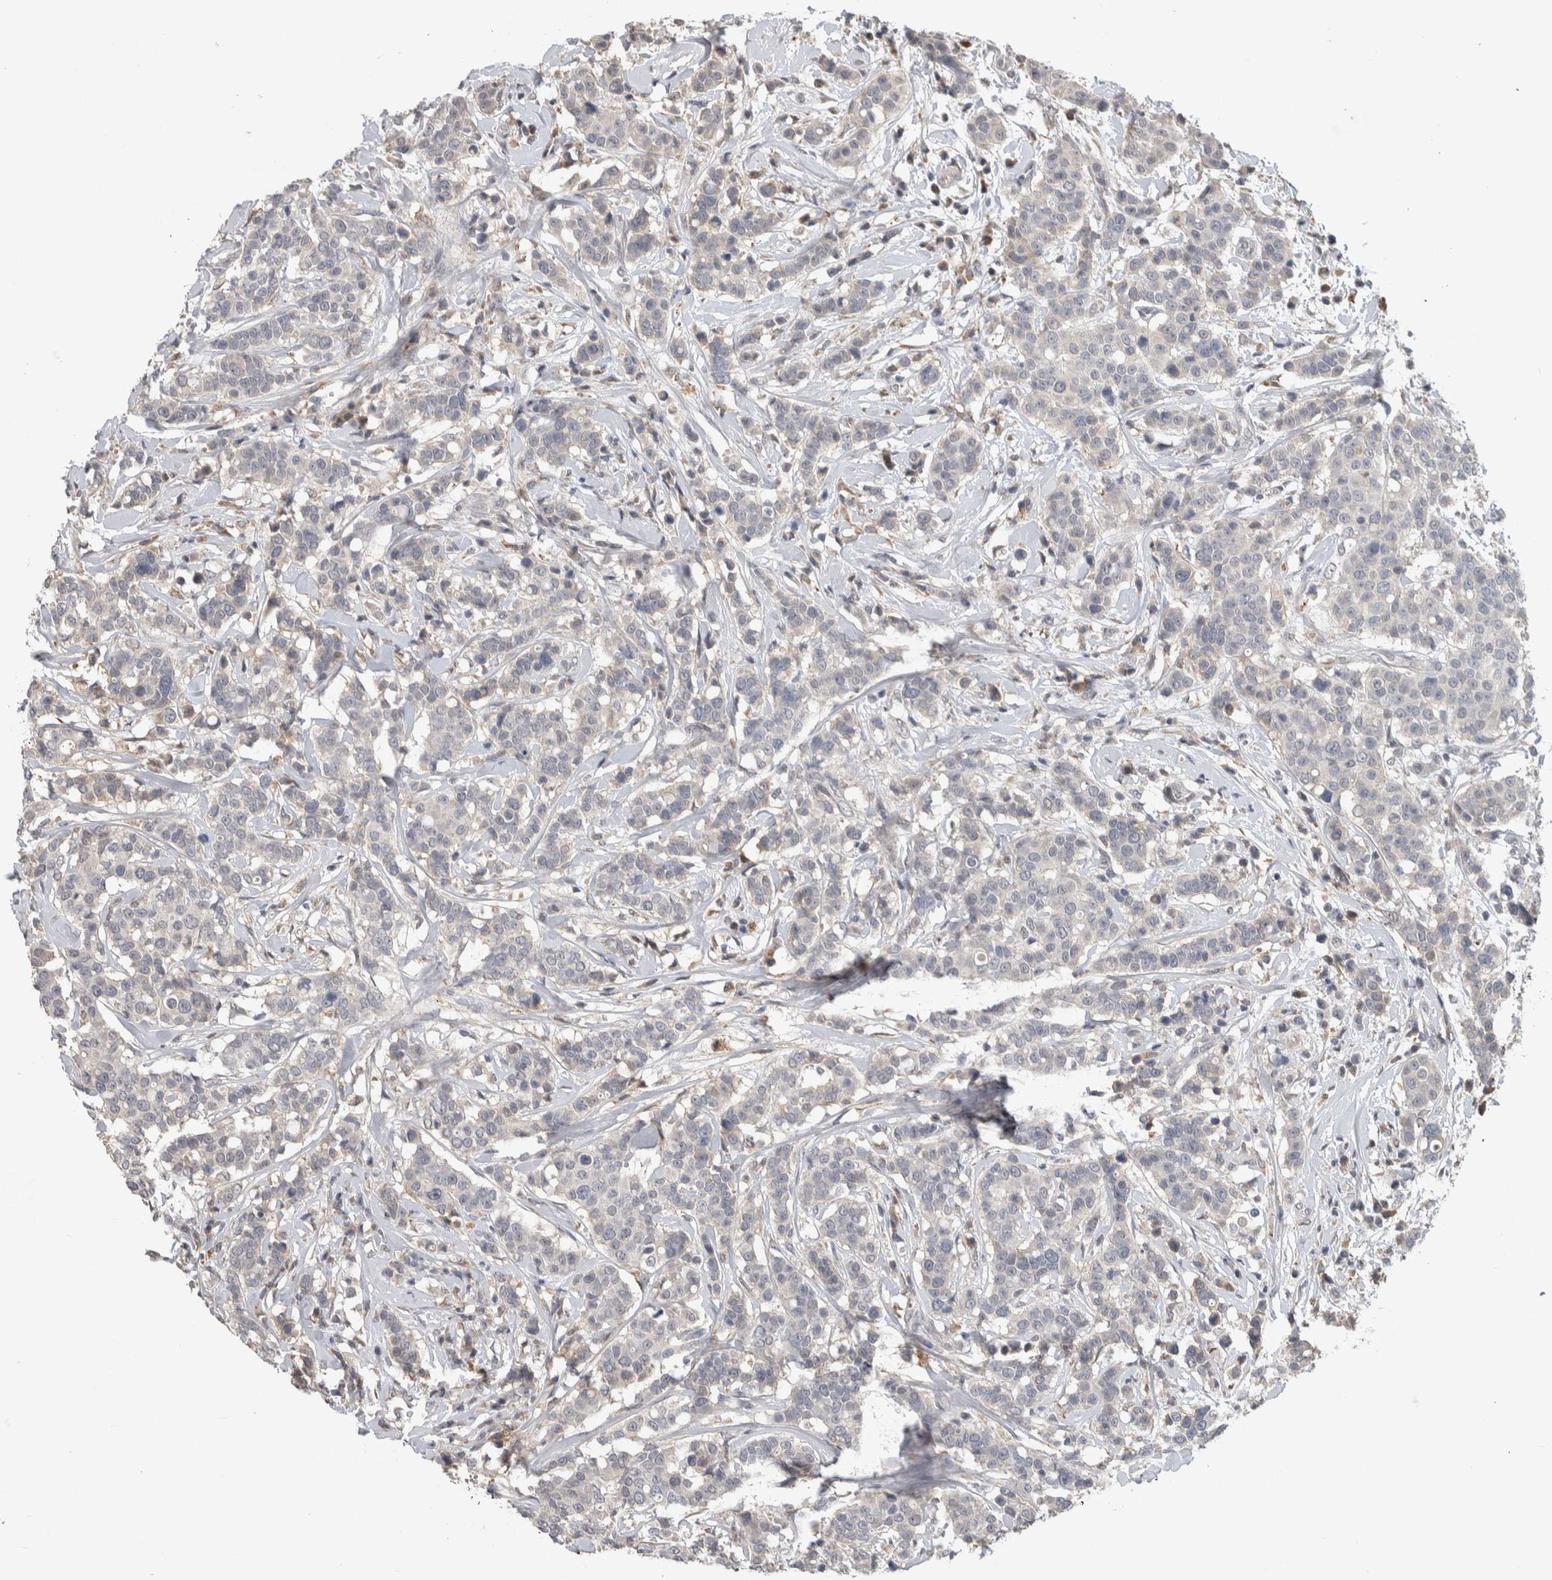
{"staining": {"intensity": "weak", "quantity": "<25%", "location": "cytoplasmic/membranous"}, "tissue": "breast cancer", "cell_type": "Tumor cells", "image_type": "cancer", "snomed": [{"axis": "morphology", "description": "Duct carcinoma"}, {"axis": "topography", "description": "Breast"}], "caption": "Tumor cells show no significant positivity in breast cancer (invasive ductal carcinoma). The staining is performed using DAB (3,3'-diaminobenzidine) brown chromogen with nuclei counter-stained in using hematoxylin.", "gene": "CHRM3", "patient": {"sex": "female", "age": 27}}